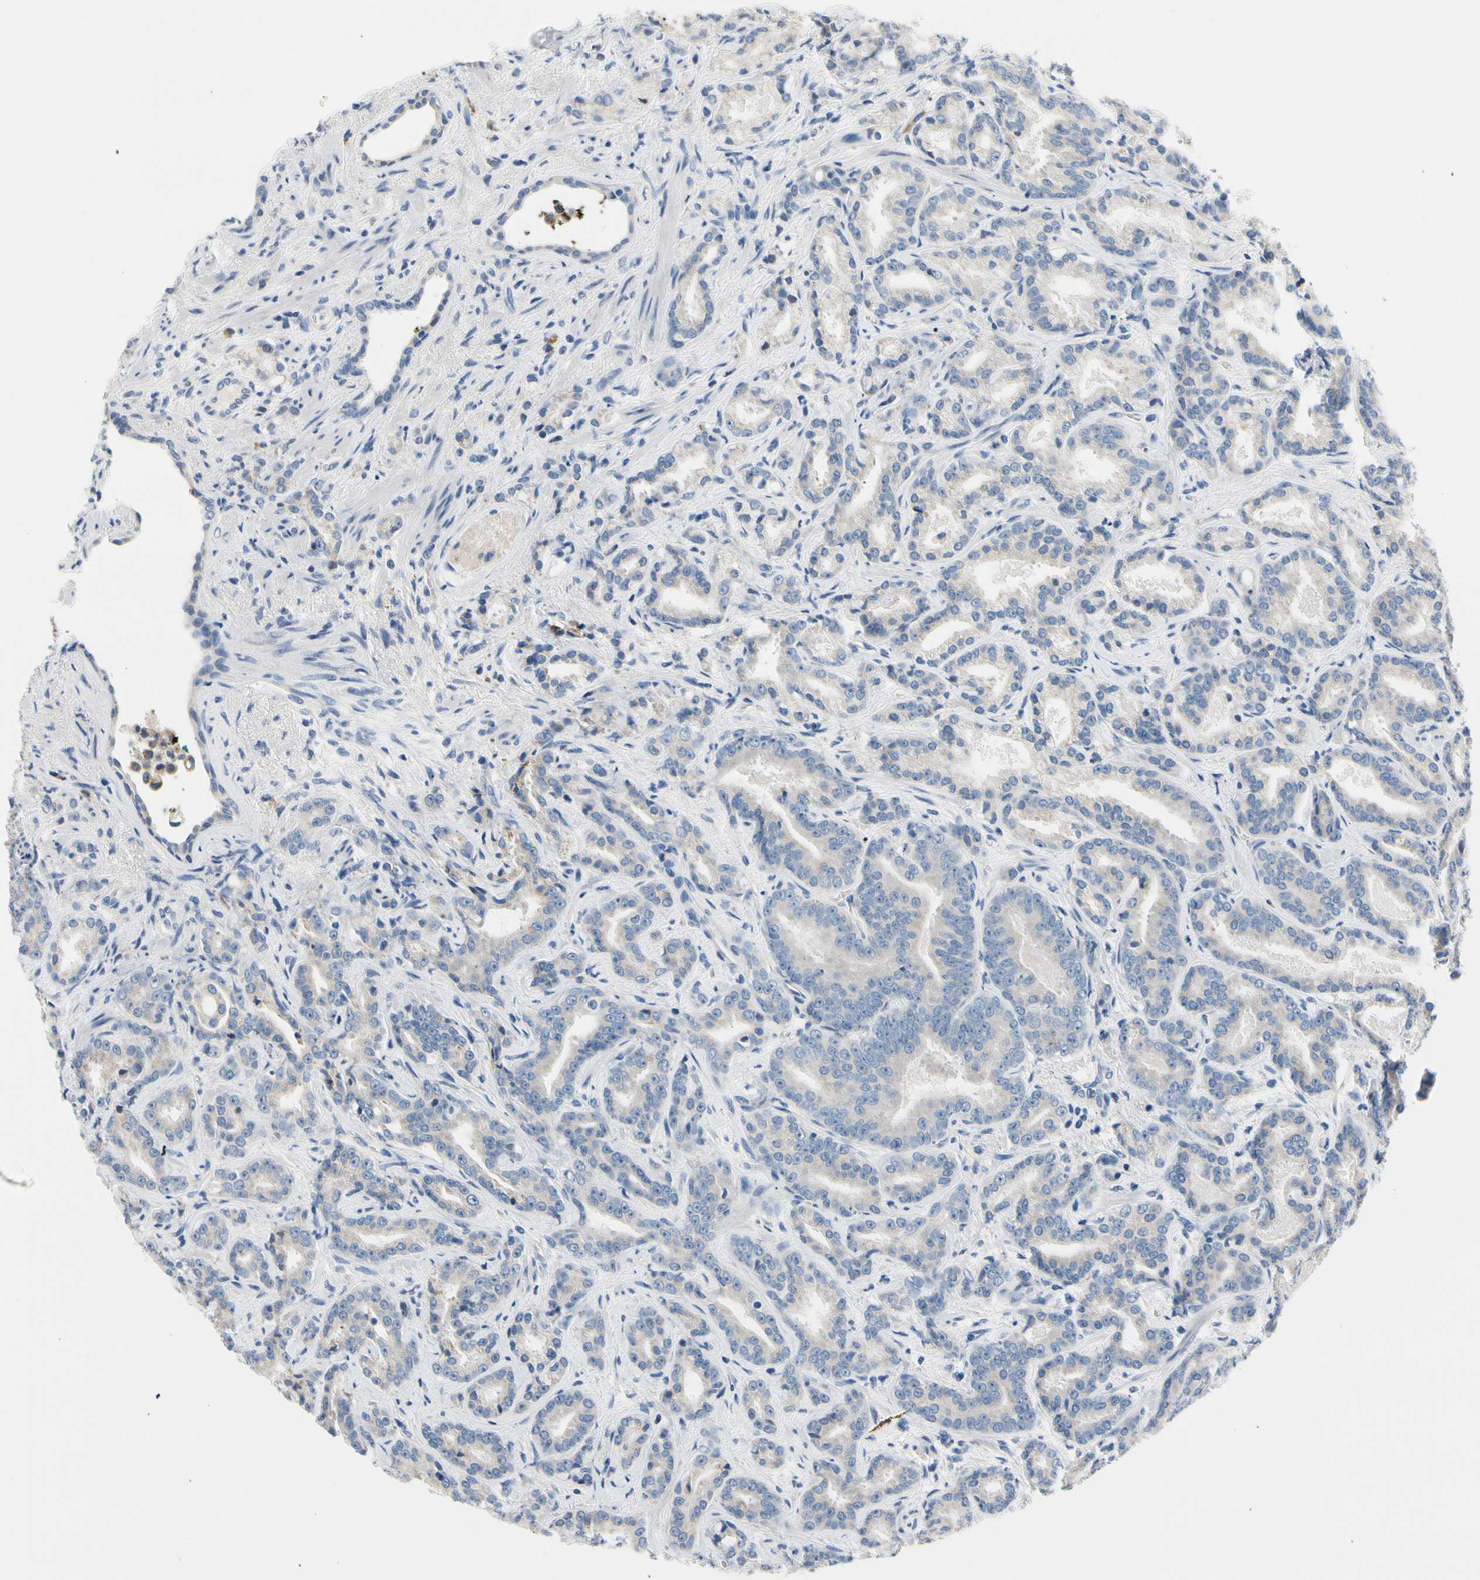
{"staining": {"intensity": "negative", "quantity": "none", "location": "none"}, "tissue": "prostate cancer", "cell_type": "Tumor cells", "image_type": "cancer", "snomed": [{"axis": "morphology", "description": "Adenocarcinoma, Low grade"}, {"axis": "topography", "description": "Prostate"}], "caption": "DAB immunohistochemical staining of human low-grade adenocarcinoma (prostate) displays no significant expression in tumor cells.", "gene": "STXBP1", "patient": {"sex": "male", "age": 63}}